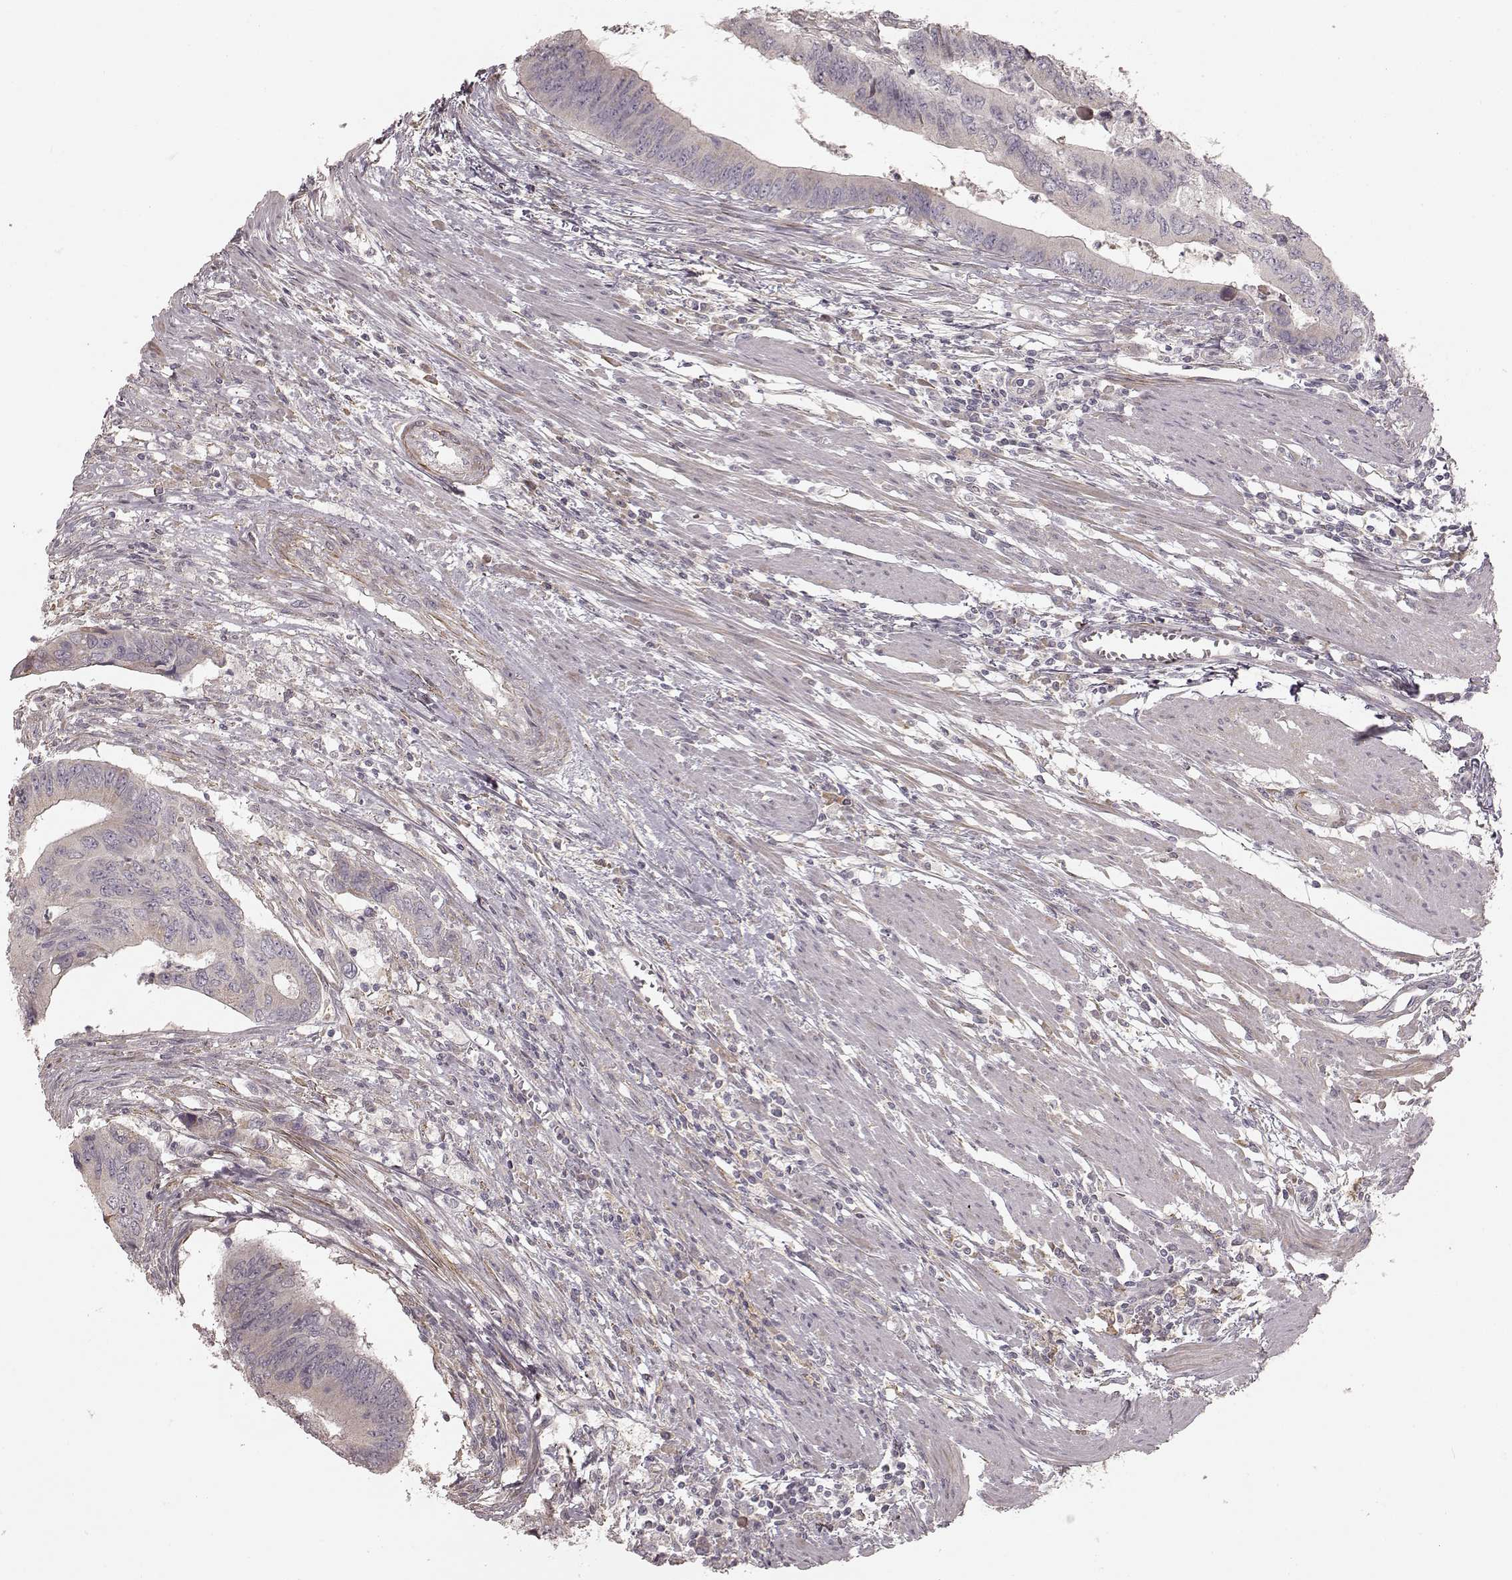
{"staining": {"intensity": "negative", "quantity": "none", "location": "none"}, "tissue": "colorectal cancer", "cell_type": "Tumor cells", "image_type": "cancer", "snomed": [{"axis": "morphology", "description": "Adenocarcinoma, NOS"}, {"axis": "topography", "description": "Colon"}], "caption": "A micrograph of colorectal cancer (adenocarcinoma) stained for a protein reveals no brown staining in tumor cells.", "gene": "KCNJ9", "patient": {"sex": "male", "age": 53}}